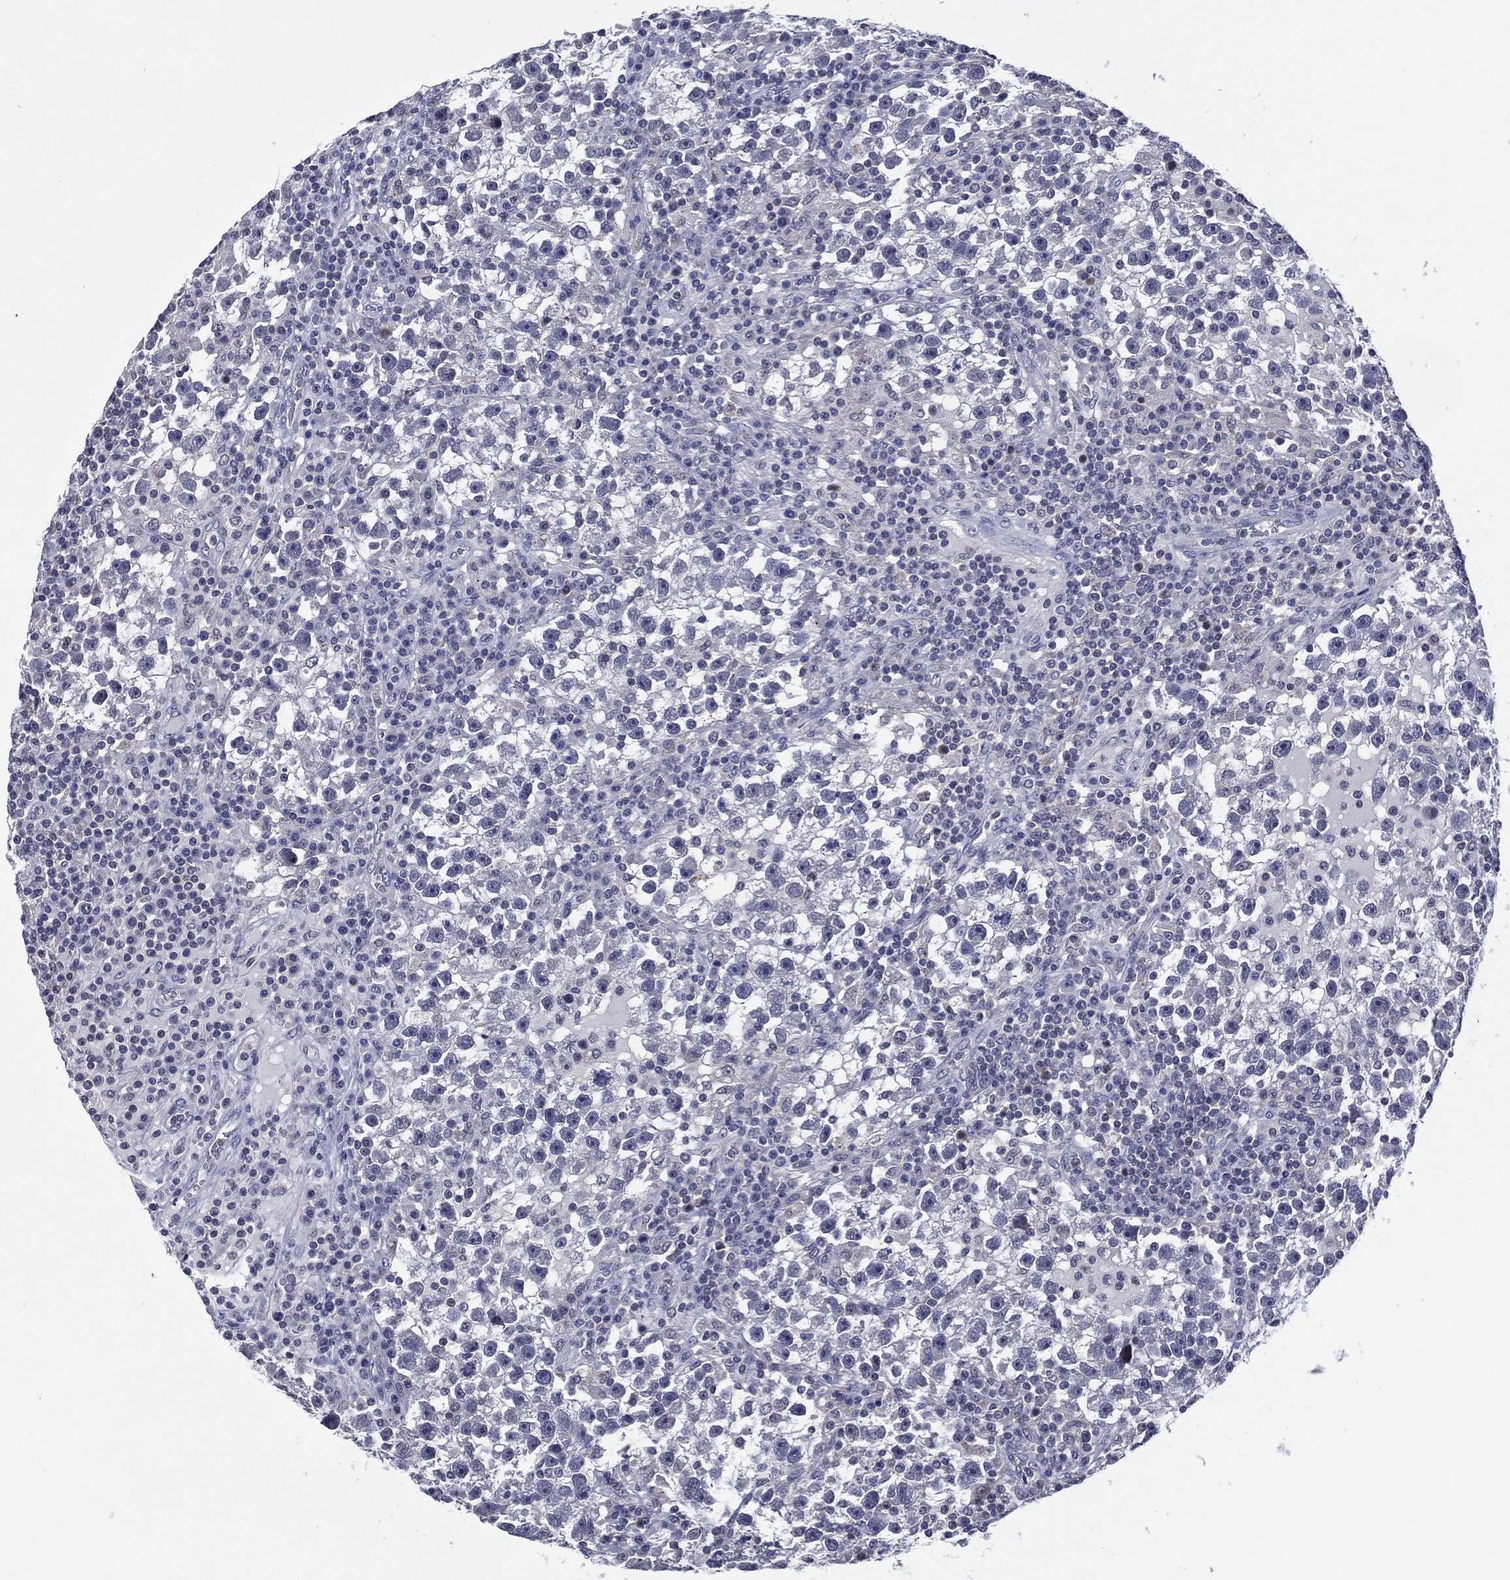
{"staining": {"intensity": "negative", "quantity": "none", "location": "none"}, "tissue": "testis cancer", "cell_type": "Tumor cells", "image_type": "cancer", "snomed": [{"axis": "morphology", "description": "Seminoma, NOS"}, {"axis": "topography", "description": "Testis"}], "caption": "High power microscopy image of an immunohistochemistry micrograph of seminoma (testis), revealing no significant positivity in tumor cells.", "gene": "TRIM31", "patient": {"sex": "male", "age": 47}}